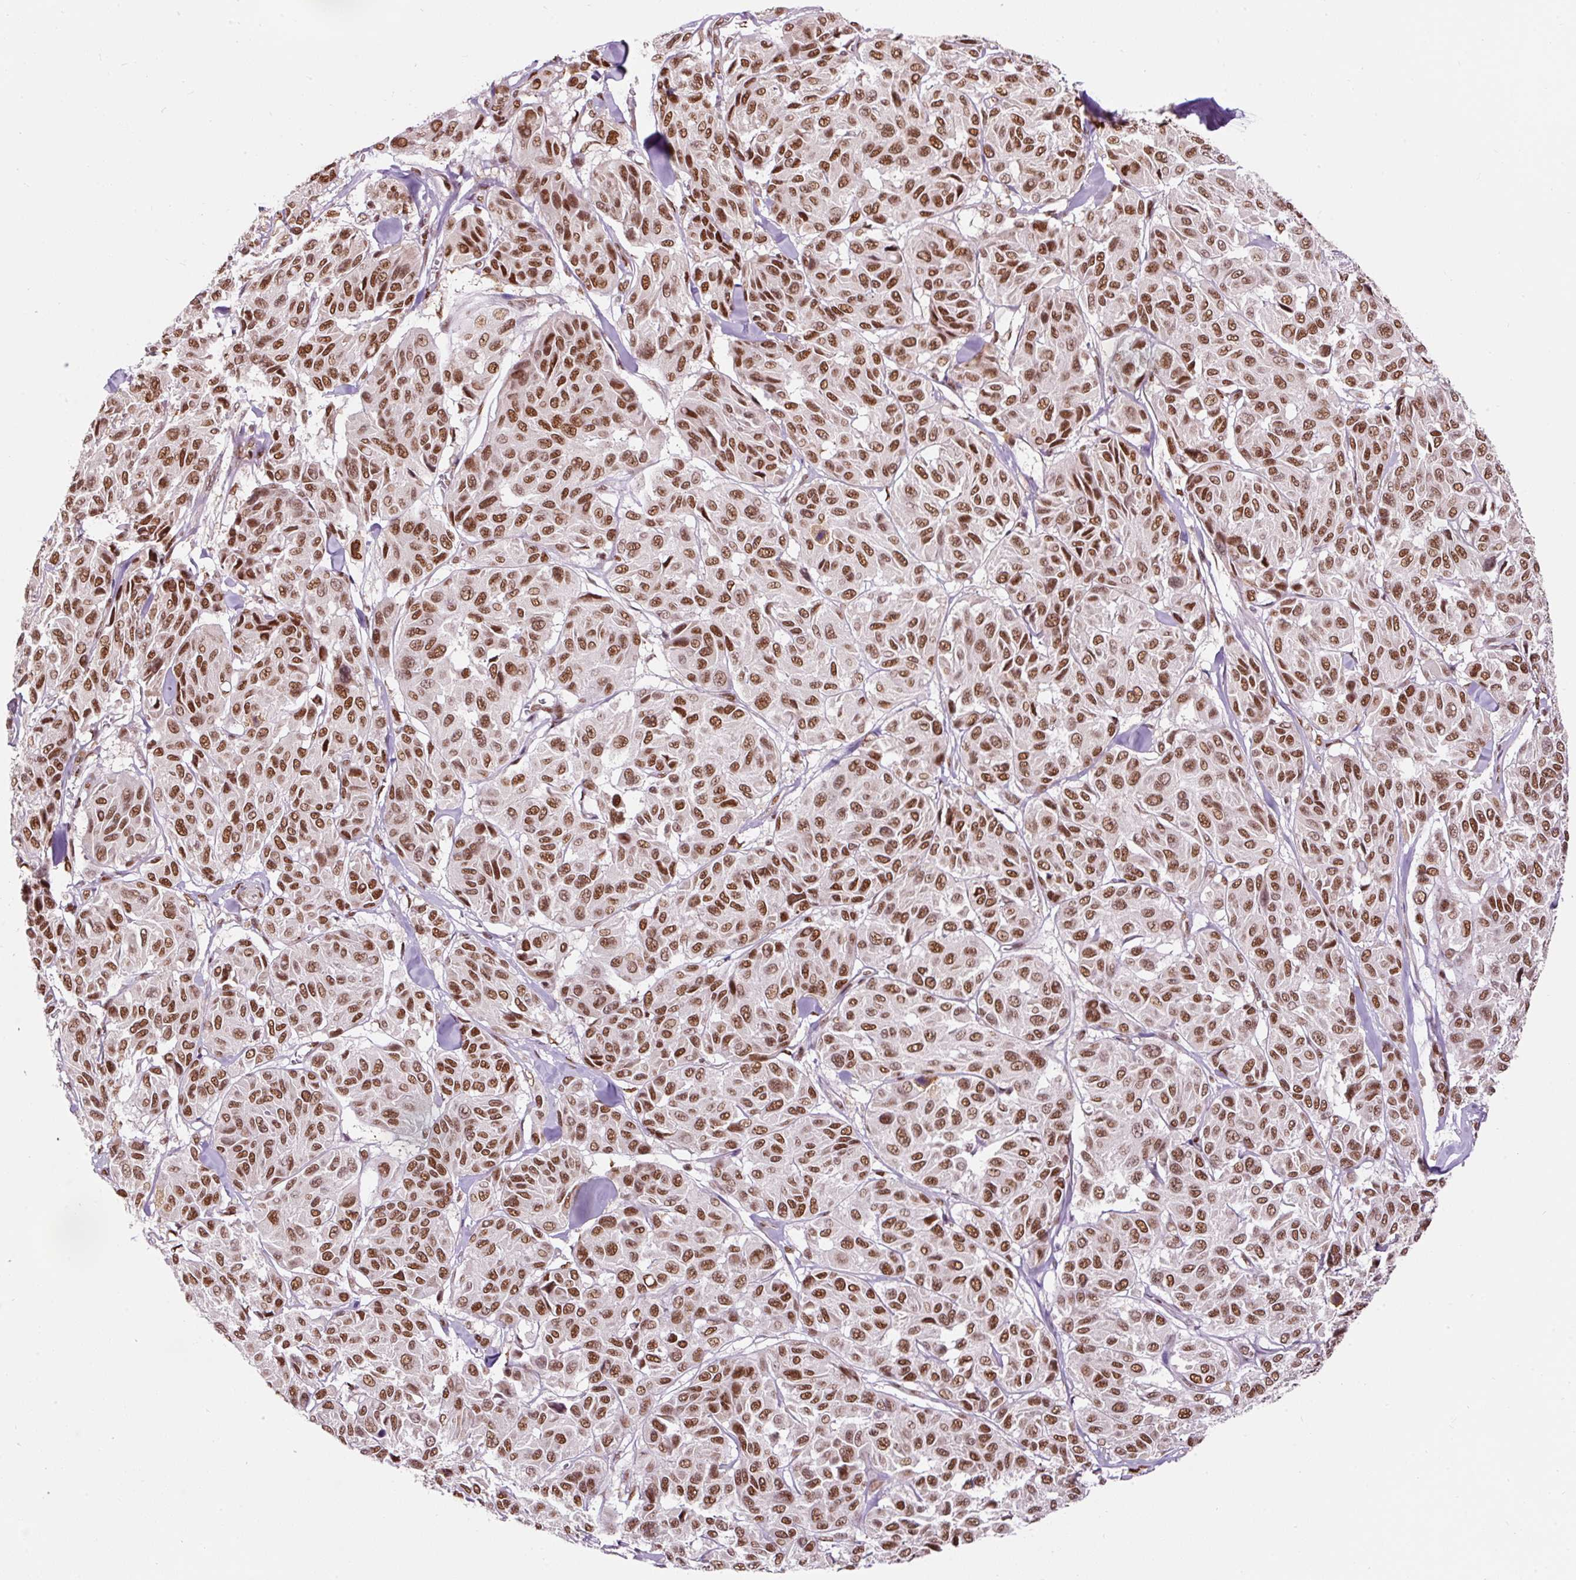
{"staining": {"intensity": "strong", "quantity": ">75%", "location": "nuclear"}, "tissue": "melanoma", "cell_type": "Tumor cells", "image_type": "cancer", "snomed": [{"axis": "morphology", "description": "Malignant melanoma, NOS"}, {"axis": "topography", "description": "Skin"}], "caption": "Tumor cells demonstrate high levels of strong nuclear staining in approximately >75% of cells in melanoma. The staining is performed using DAB (3,3'-diaminobenzidine) brown chromogen to label protein expression. The nuclei are counter-stained blue using hematoxylin.", "gene": "HNRNPC", "patient": {"sex": "female", "age": 66}}